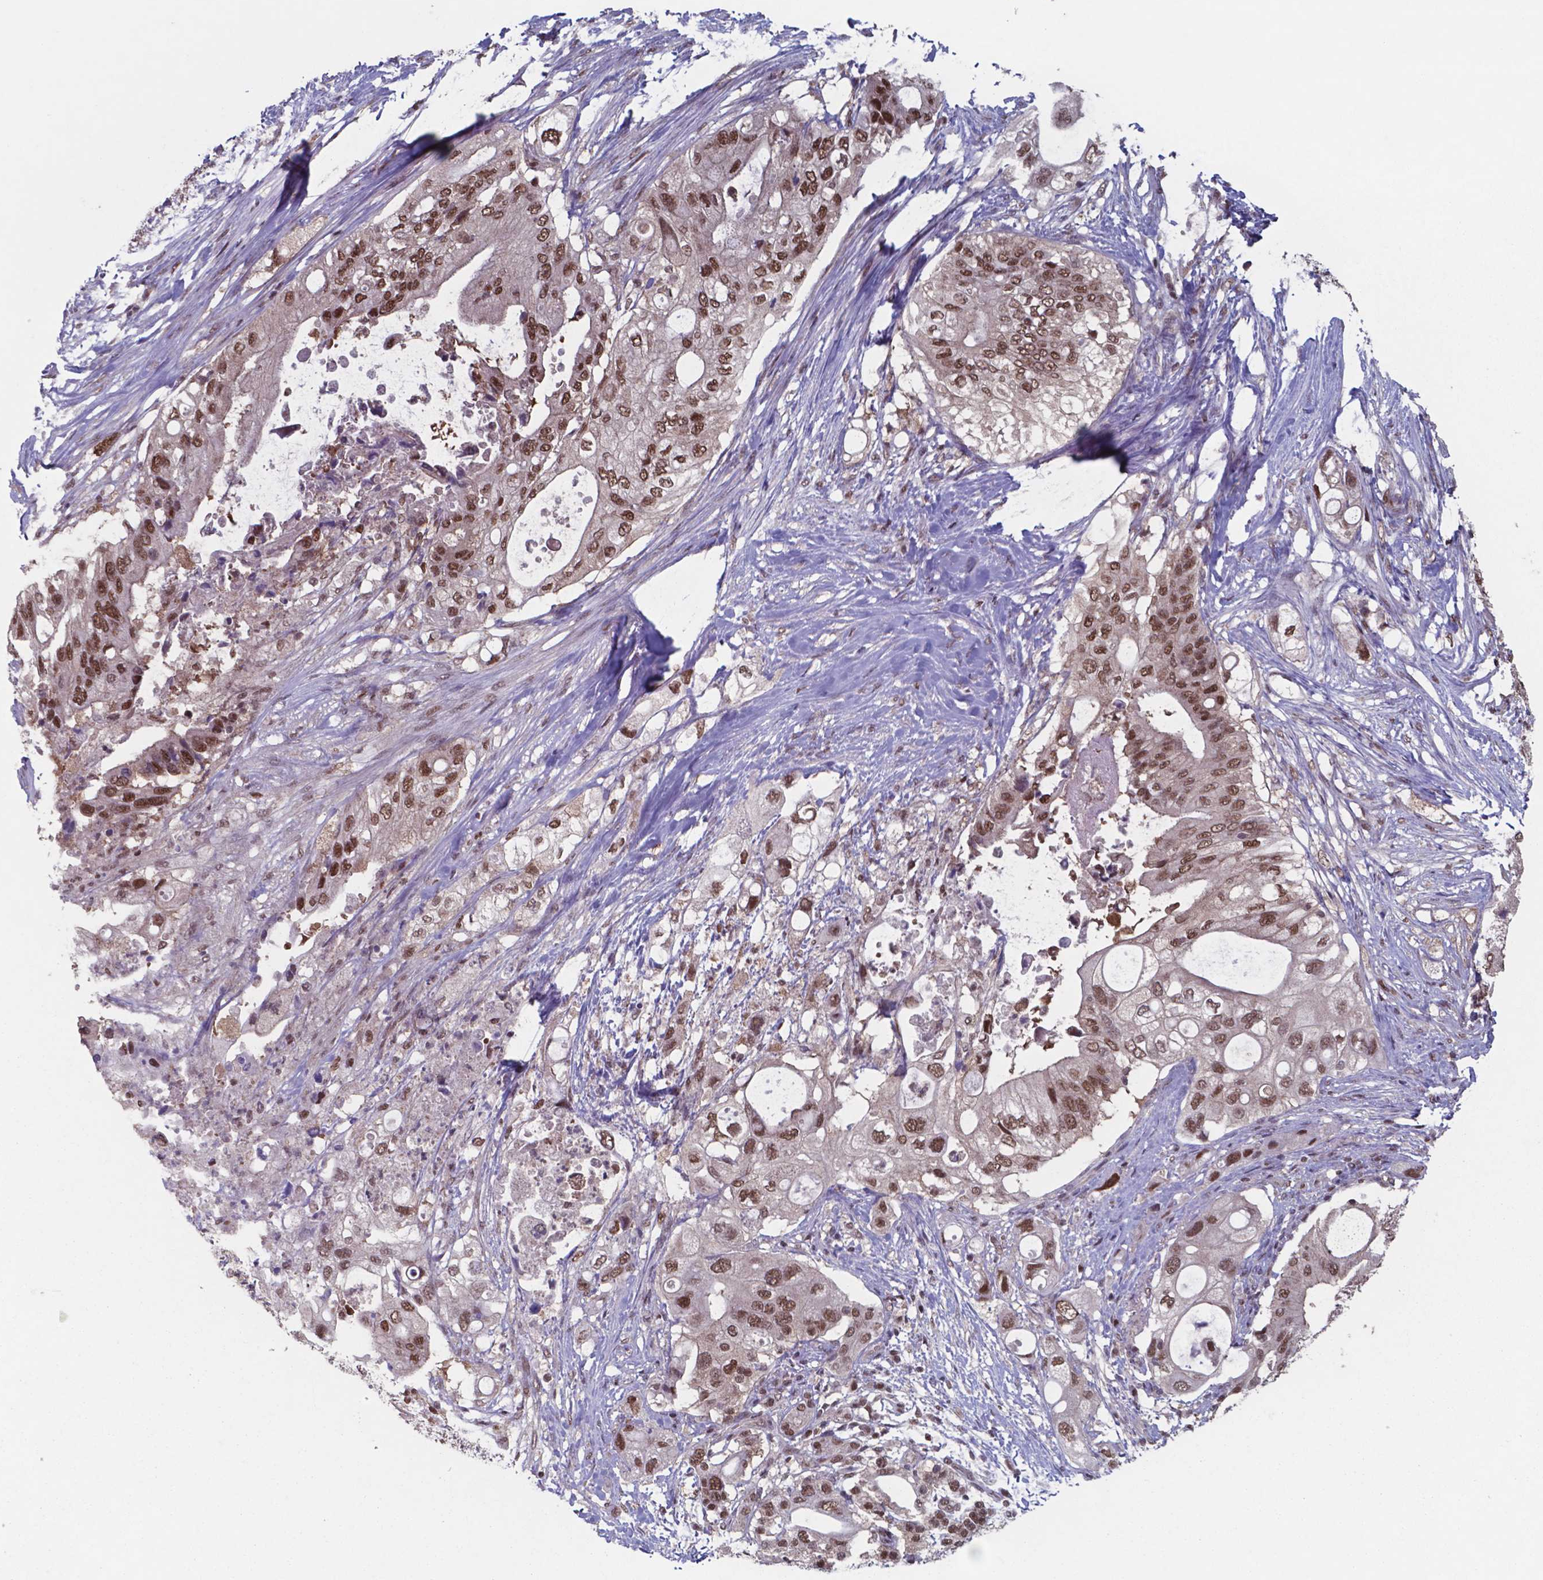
{"staining": {"intensity": "moderate", "quantity": ">75%", "location": "nuclear"}, "tissue": "pancreatic cancer", "cell_type": "Tumor cells", "image_type": "cancer", "snomed": [{"axis": "morphology", "description": "Adenocarcinoma, NOS"}, {"axis": "topography", "description": "Pancreas"}], "caption": "There is medium levels of moderate nuclear staining in tumor cells of pancreatic adenocarcinoma, as demonstrated by immunohistochemical staining (brown color).", "gene": "UBA1", "patient": {"sex": "female", "age": 72}}